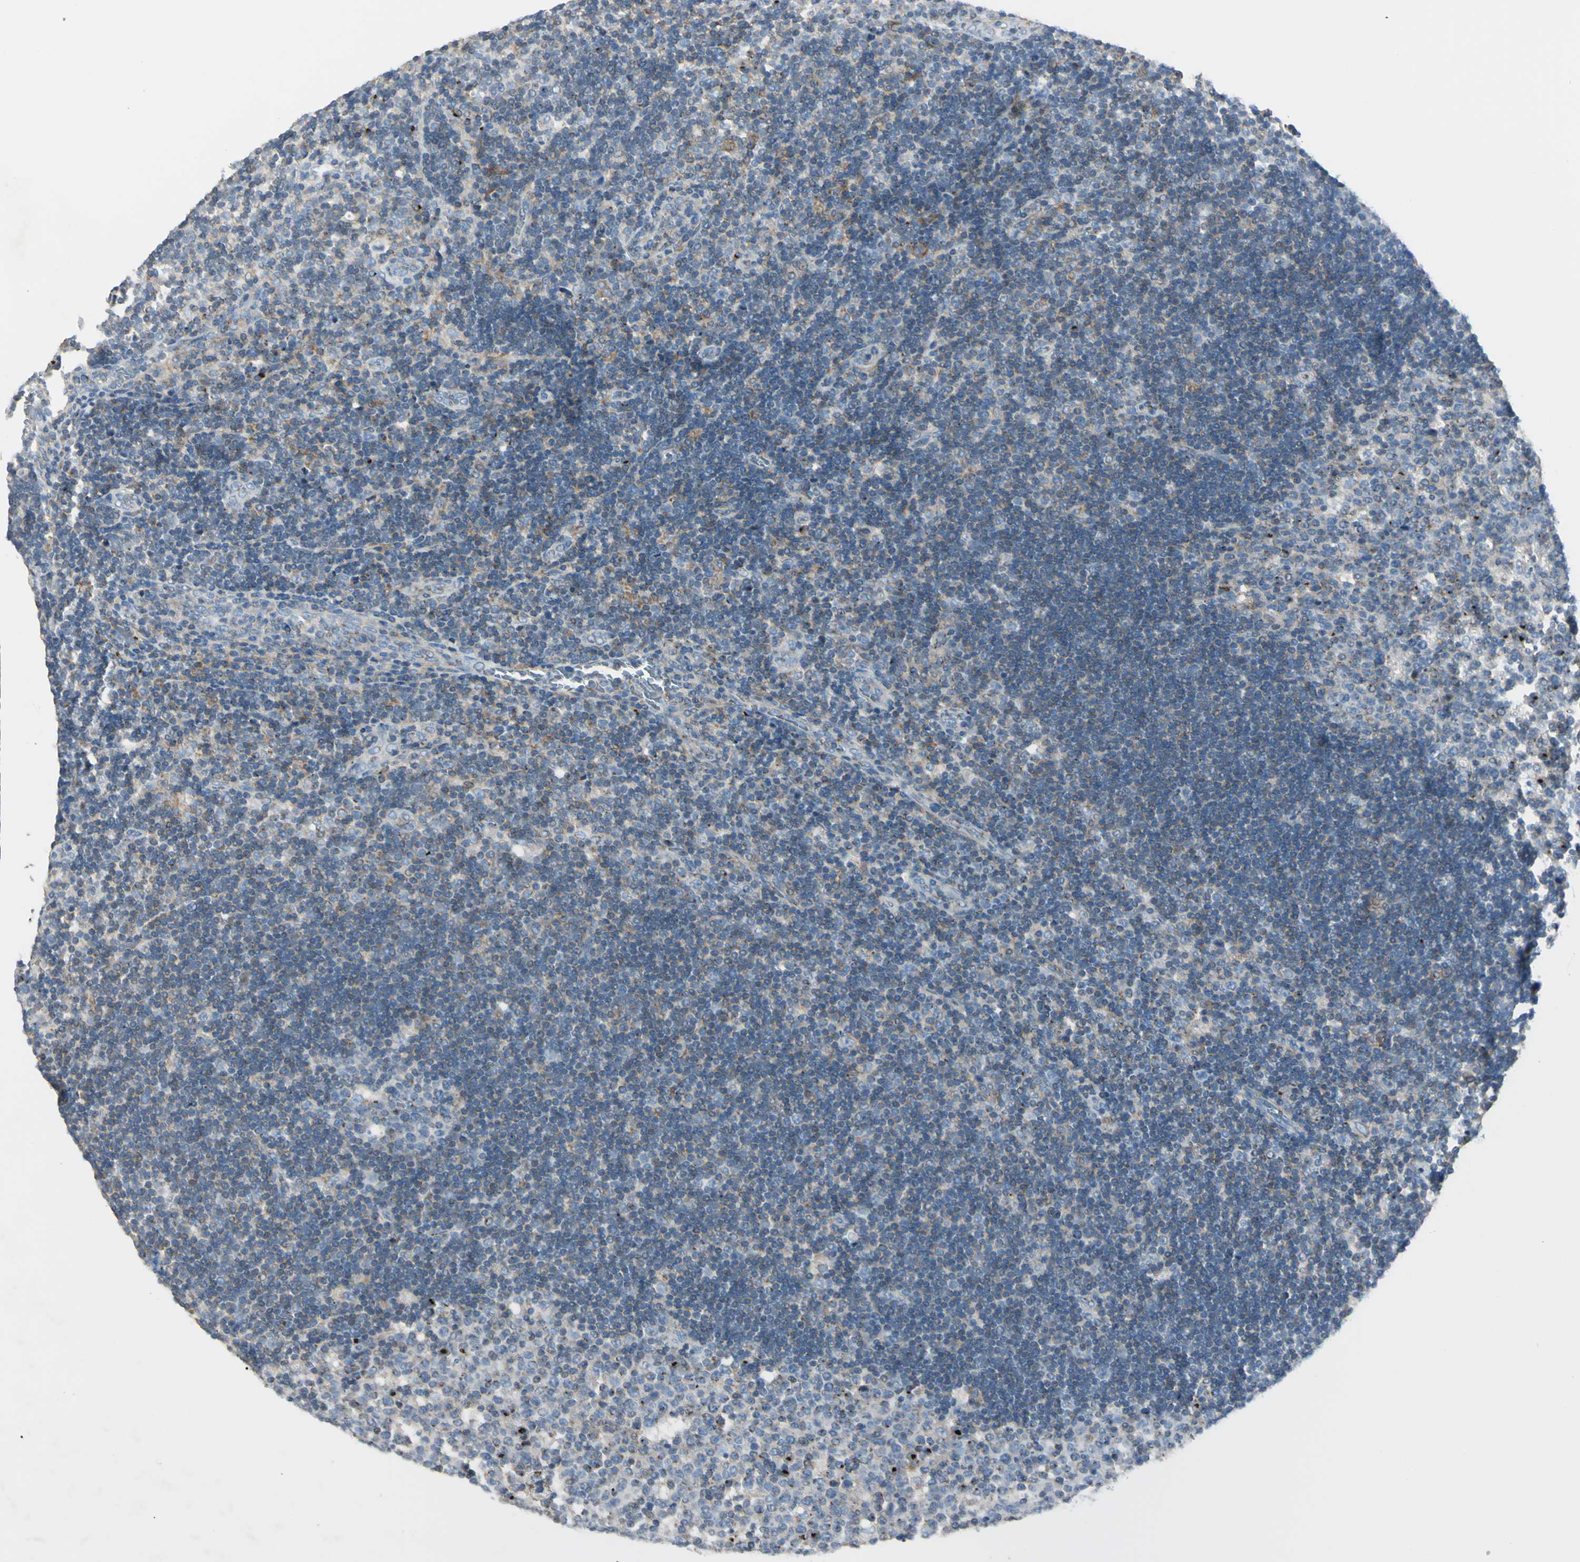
{"staining": {"intensity": "weak", "quantity": "<25%", "location": "cytoplasmic/membranous"}, "tissue": "lymph node", "cell_type": "Germinal center cells", "image_type": "normal", "snomed": [{"axis": "morphology", "description": "Normal tissue, NOS"}, {"axis": "topography", "description": "Lymph node"}, {"axis": "topography", "description": "Salivary gland"}], "caption": "IHC image of unremarkable human lymph node stained for a protein (brown), which demonstrates no staining in germinal center cells. Nuclei are stained in blue.", "gene": "B4GALT3", "patient": {"sex": "male", "age": 8}}